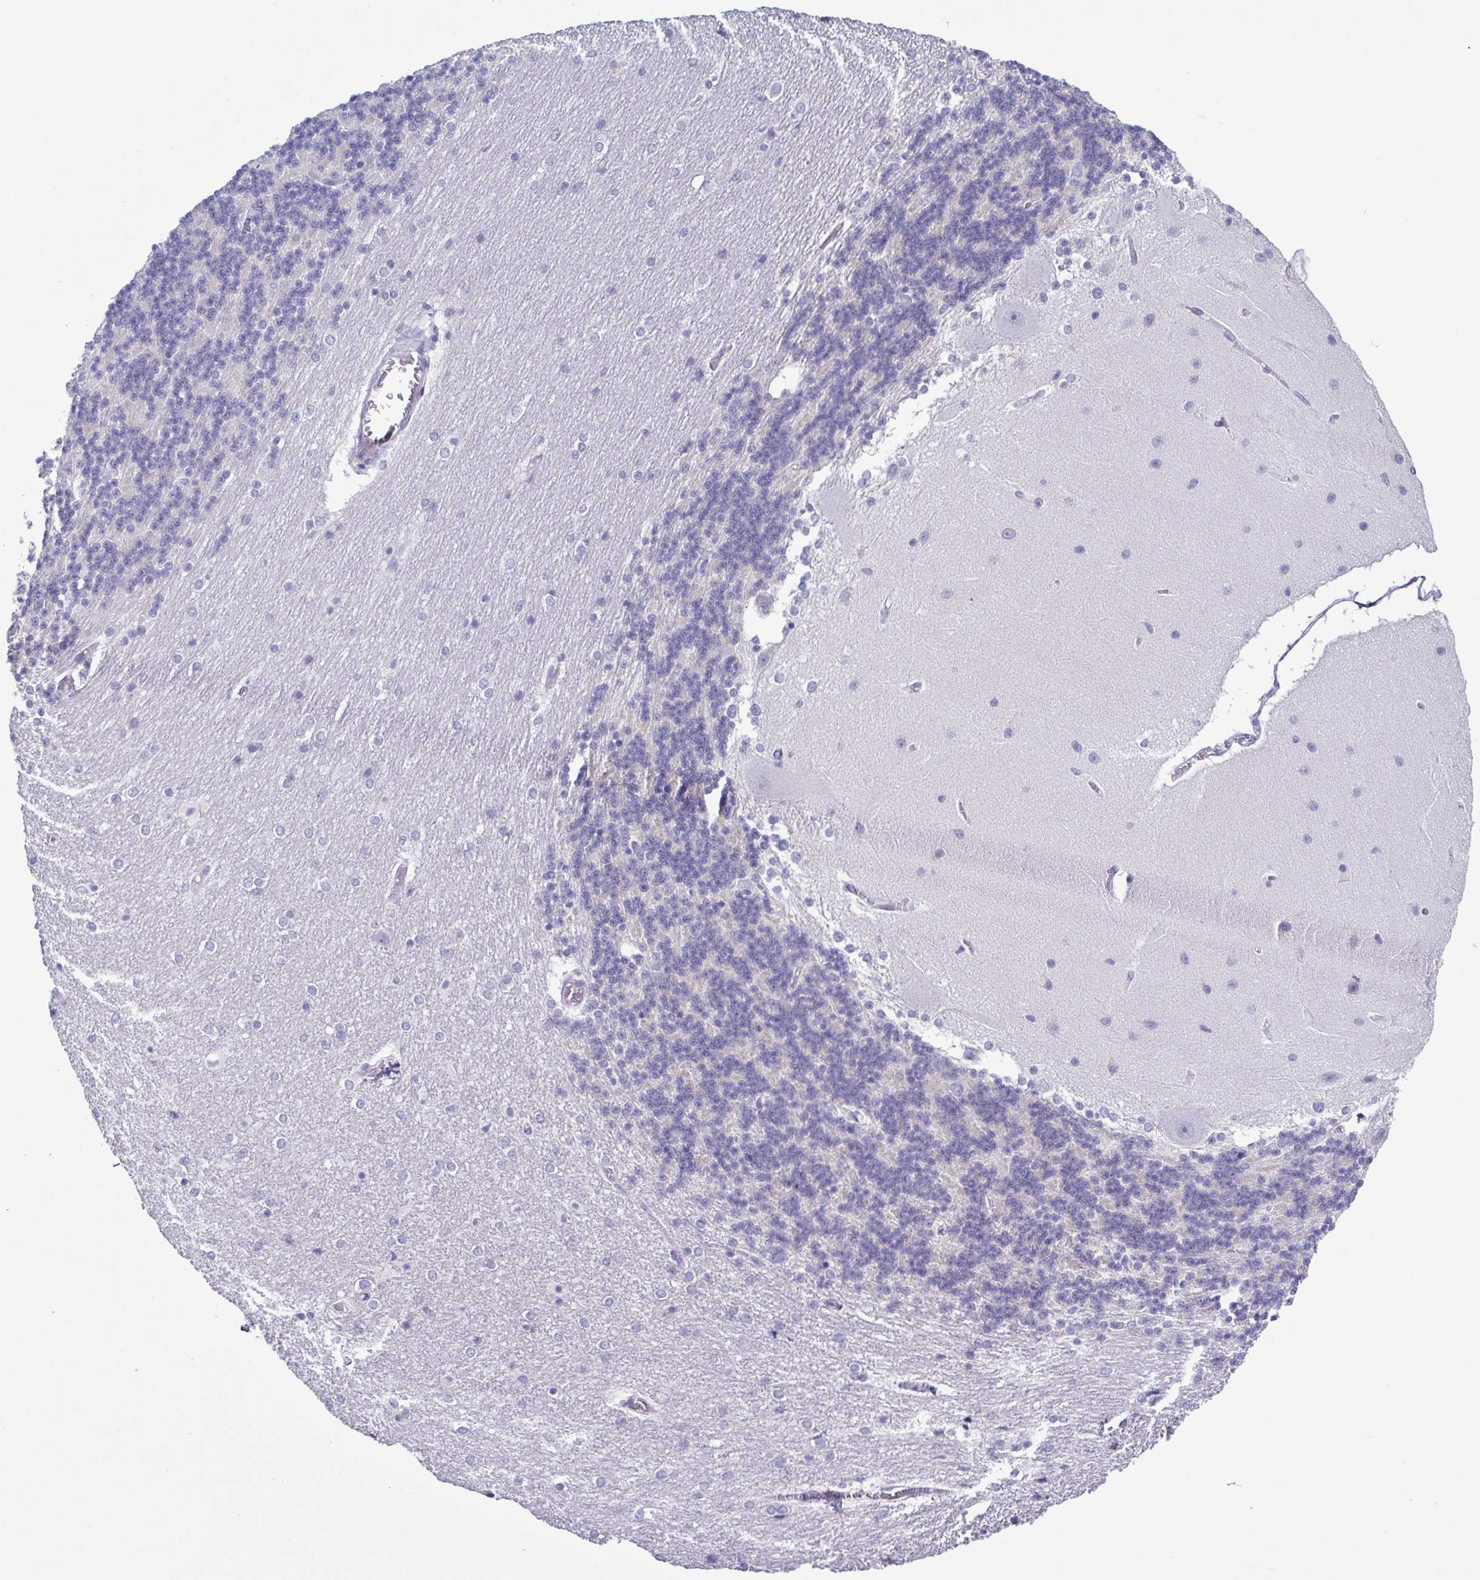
{"staining": {"intensity": "negative", "quantity": "none", "location": "none"}, "tissue": "cerebellum", "cell_type": "Cells in granular layer", "image_type": "normal", "snomed": [{"axis": "morphology", "description": "Normal tissue, NOS"}, {"axis": "topography", "description": "Cerebellum"}], "caption": "An immunohistochemistry histopathology image of benign cerebellum is shown. There is no staining in cells in granular layer of cerebellum. (DAB immunohistochemistry (IHC) with hematoxylin counter stain).", "gene": "INAFM1", "patient": {"sex": "female", "age": 54}}